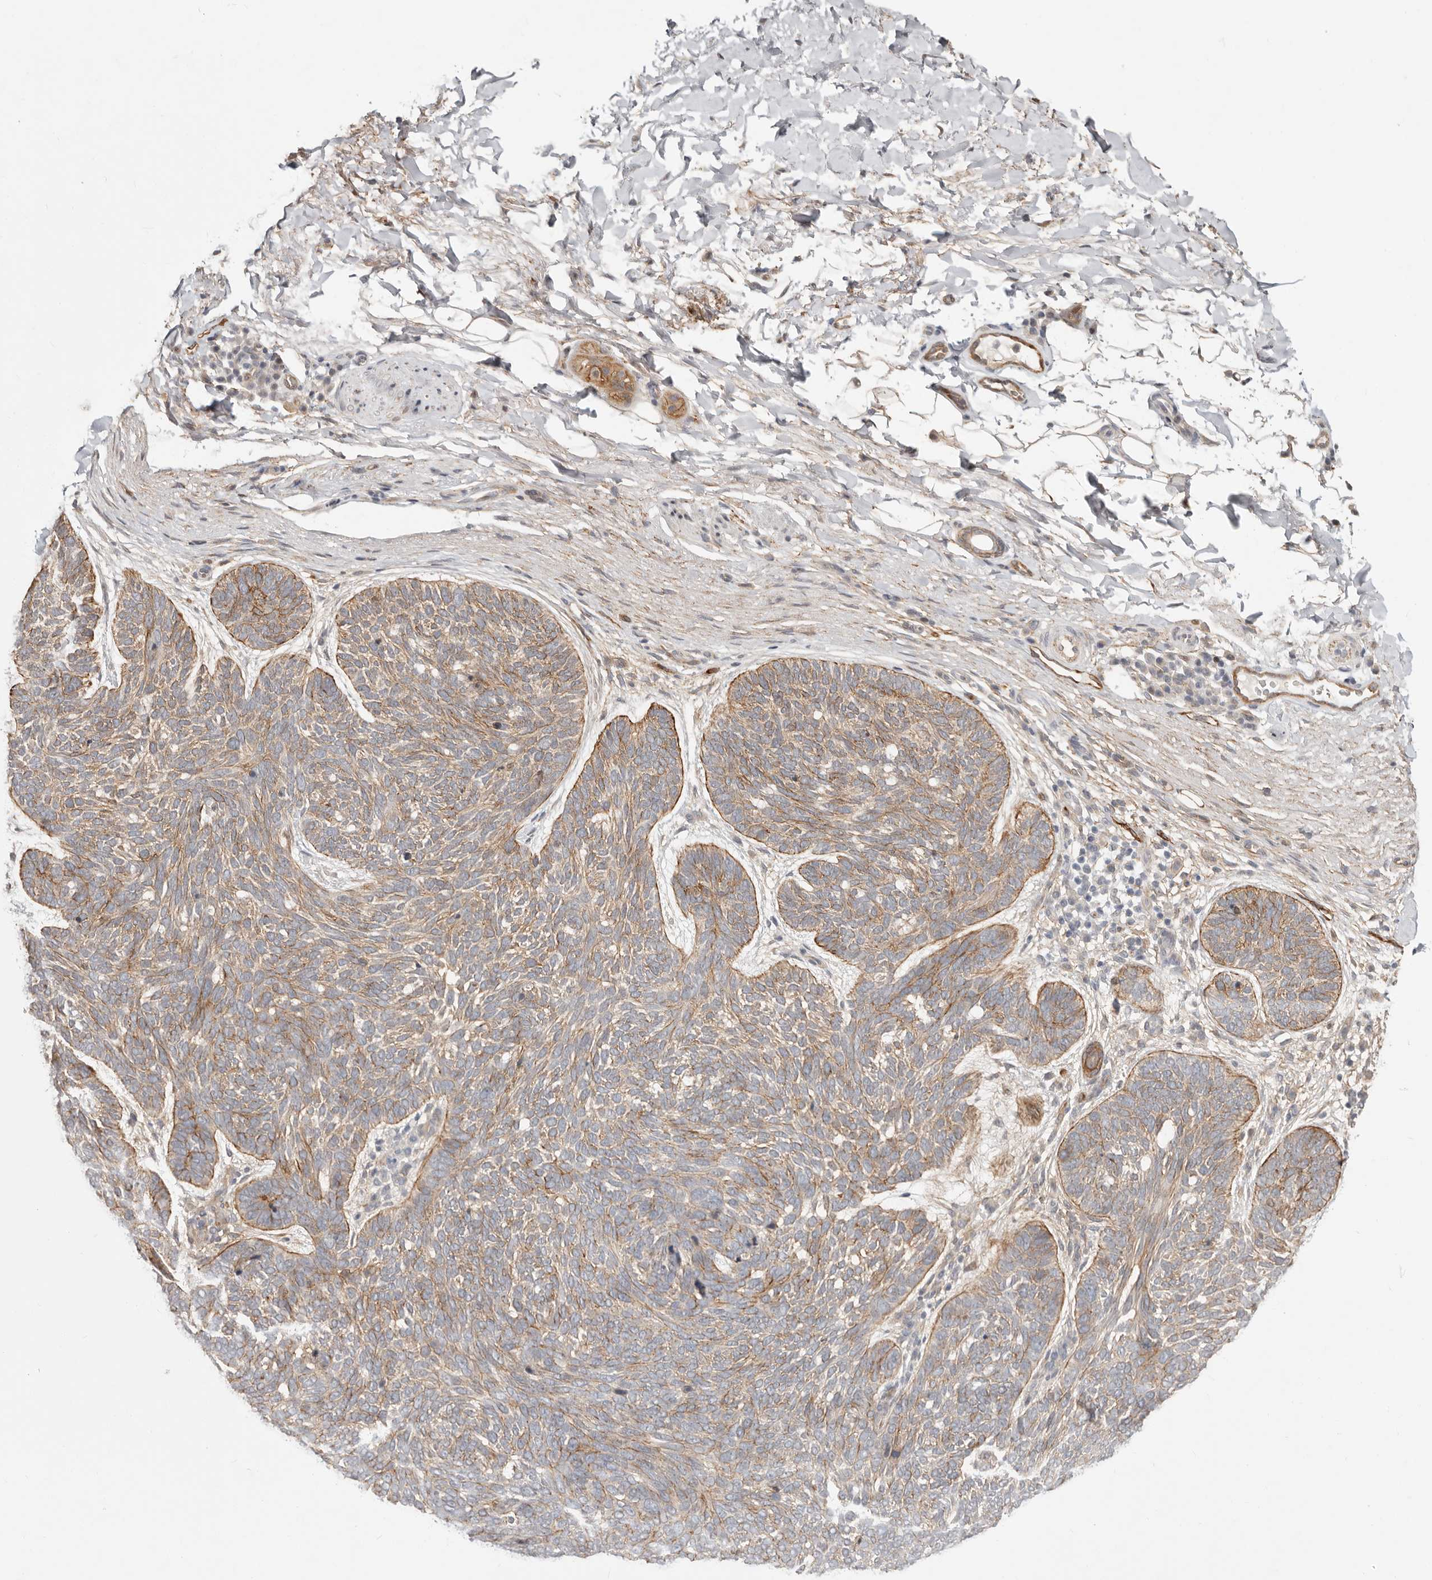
{"staining": {"intensity": "moderate", "quantity": ">75%", "location": "cytoplasmic/membranous"}, "tissue": "skin cancer", "cell_type": "Tumor cells", "image_type": "cancer", "snomed": [{"axis": "morphology", "description": "Basal cell carcinoma"}, {"axis": "topography", "description": "Skin"}], "caption": "A brown stain highlights moderate cytoplasmic/membranous staining of a protein in skin basal cell carcinoma tumor cells.", "gene": "SZT2", "patient": {"sex": "female", "age": 85}}